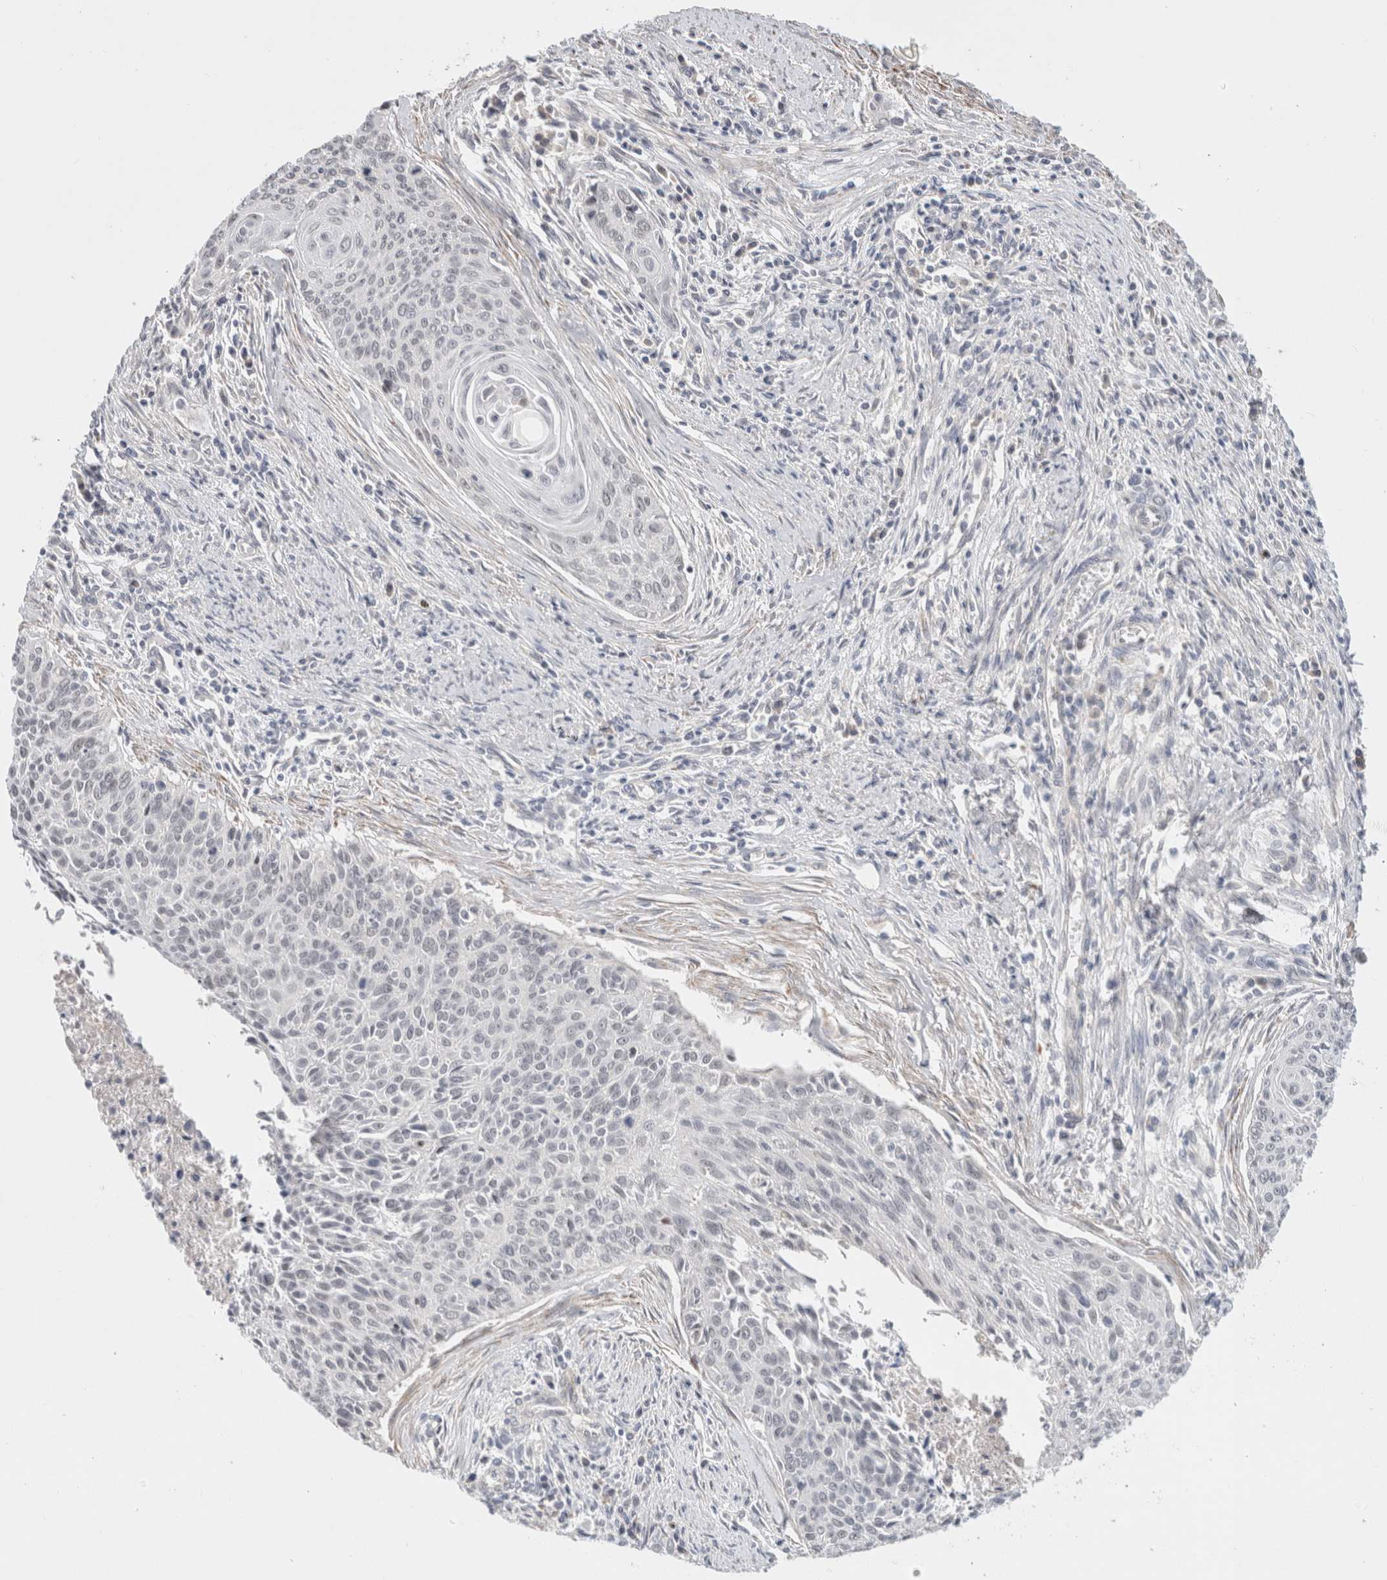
{"staining": {"intensity": "negative", "quantity": "none", "location": "none"}, "tissue": "cervical cancer", "cell_type": "Tumor cells", "image_type": "cancer", "snomed": [{"axis": "morphology", "description": "Squamous cell carcinoma, NOS"}, {"axis": "topography", "description": "Cervix"}], "caption": "Immunohistochemistry (IHC) photomicrograph of cervical cancer stained for a protein (brown), which reveals no staining in tumor cells. (DAB (3,3'-diaminobenzidine) immunohistochemistry with hematoxylin counter stain).", "gene": "HCN3", "patient": {"sex": "female", "age": 55}}